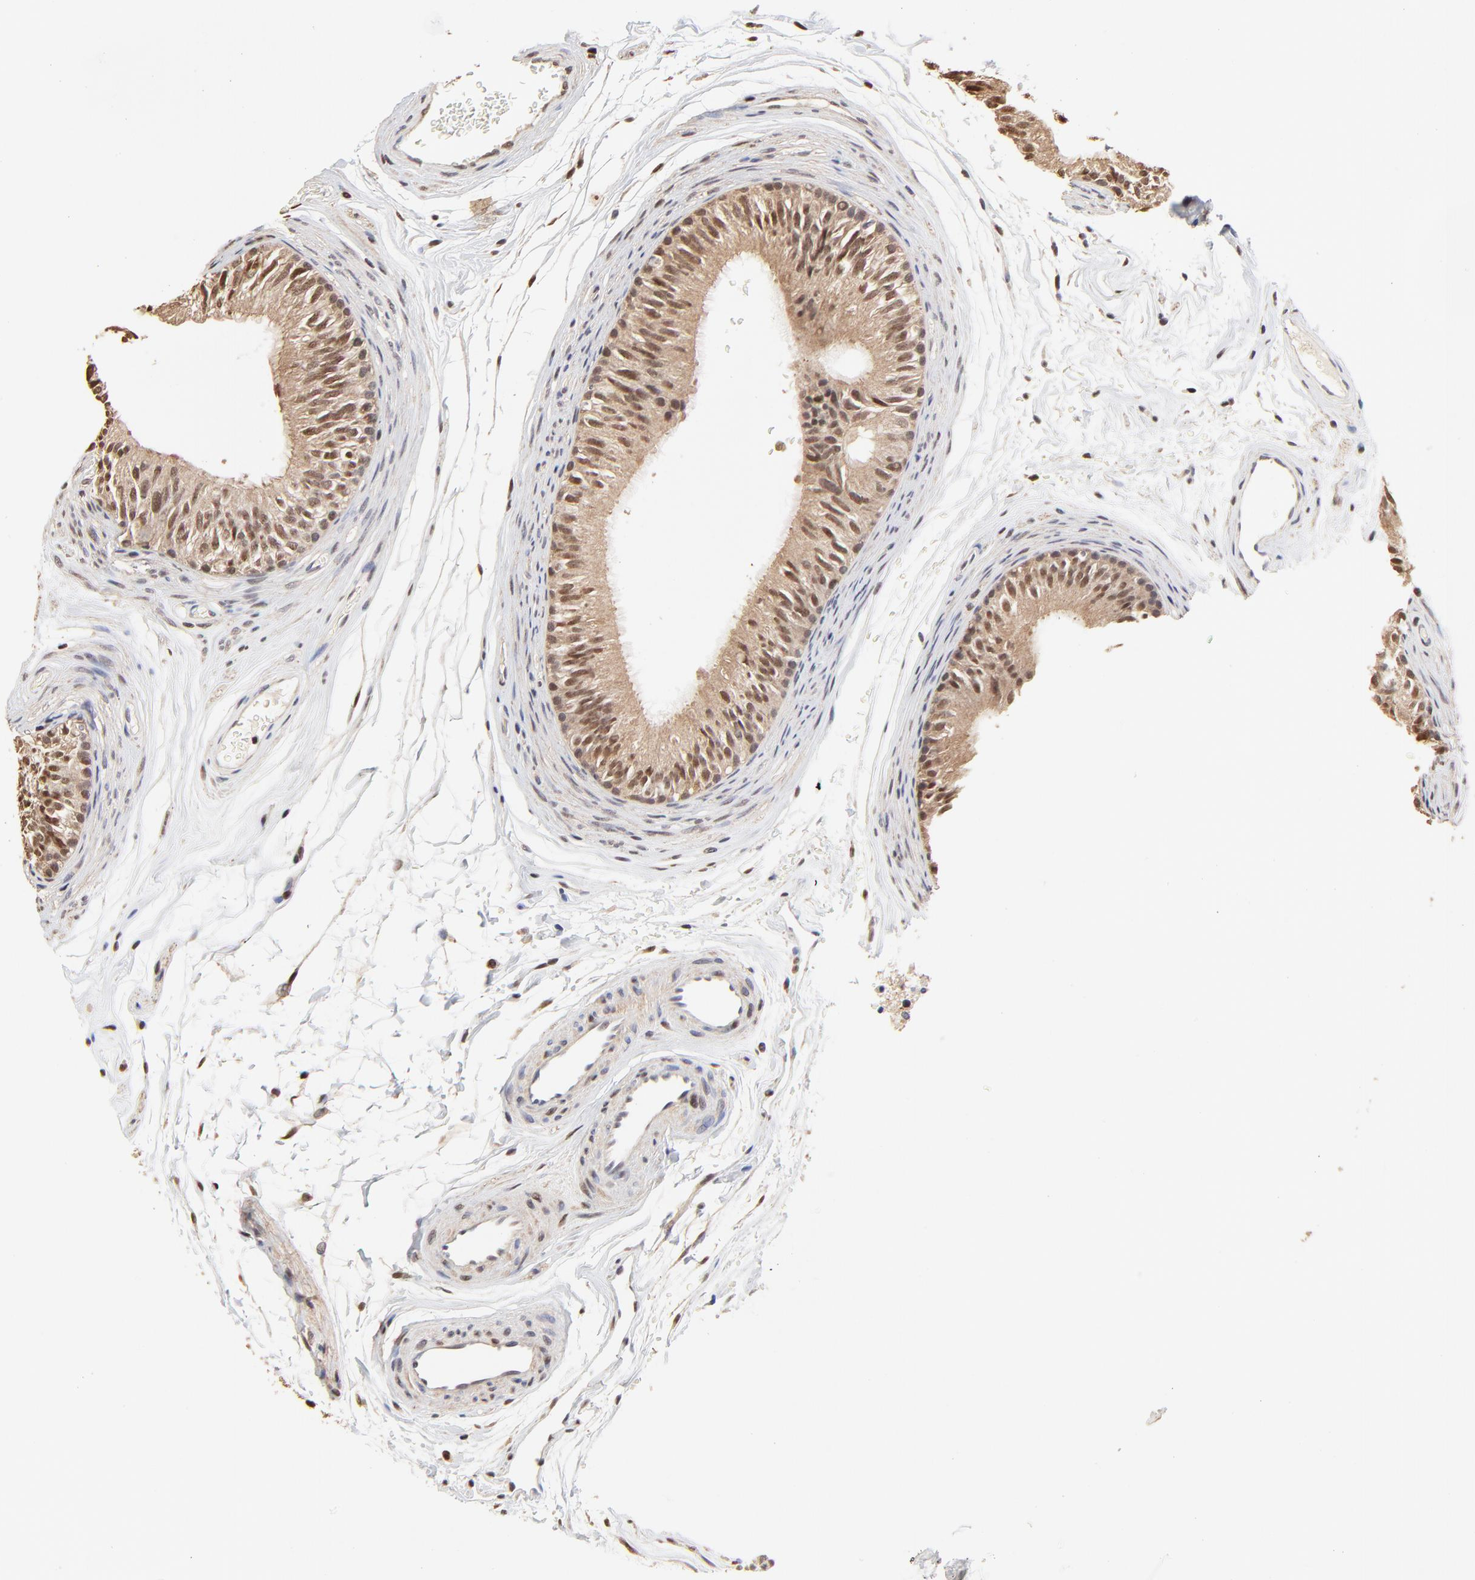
{"staining": {"intensity": "moderate", "quantity": "25%-75%", "location": "cytoplasmic/membranous,nuclear"}, "tissue": "epididymis", "cell_type": "Glandular cells", "image_type": "normal", "snomed": [{"axis": "morphology", "description": "Normal tissue, NOS"}, {"axis": "topography", "description": "Testis"}, {"axis": "topography", "description": "Epididymis"}], "caption": "Immunohistochemical staining of benign human epididymis demonstrates 25%-75% levels of moderate cytoplasmic/membranous,nuclear protein staining in approximately 25%-75% of glandular cells. Using DAB (brown) and hematoxylin (blue) stains, captured at high magnification using brightfield microscopy.", "gene": "BIRC5", "patient": {"sex": "male", "age": 36}}